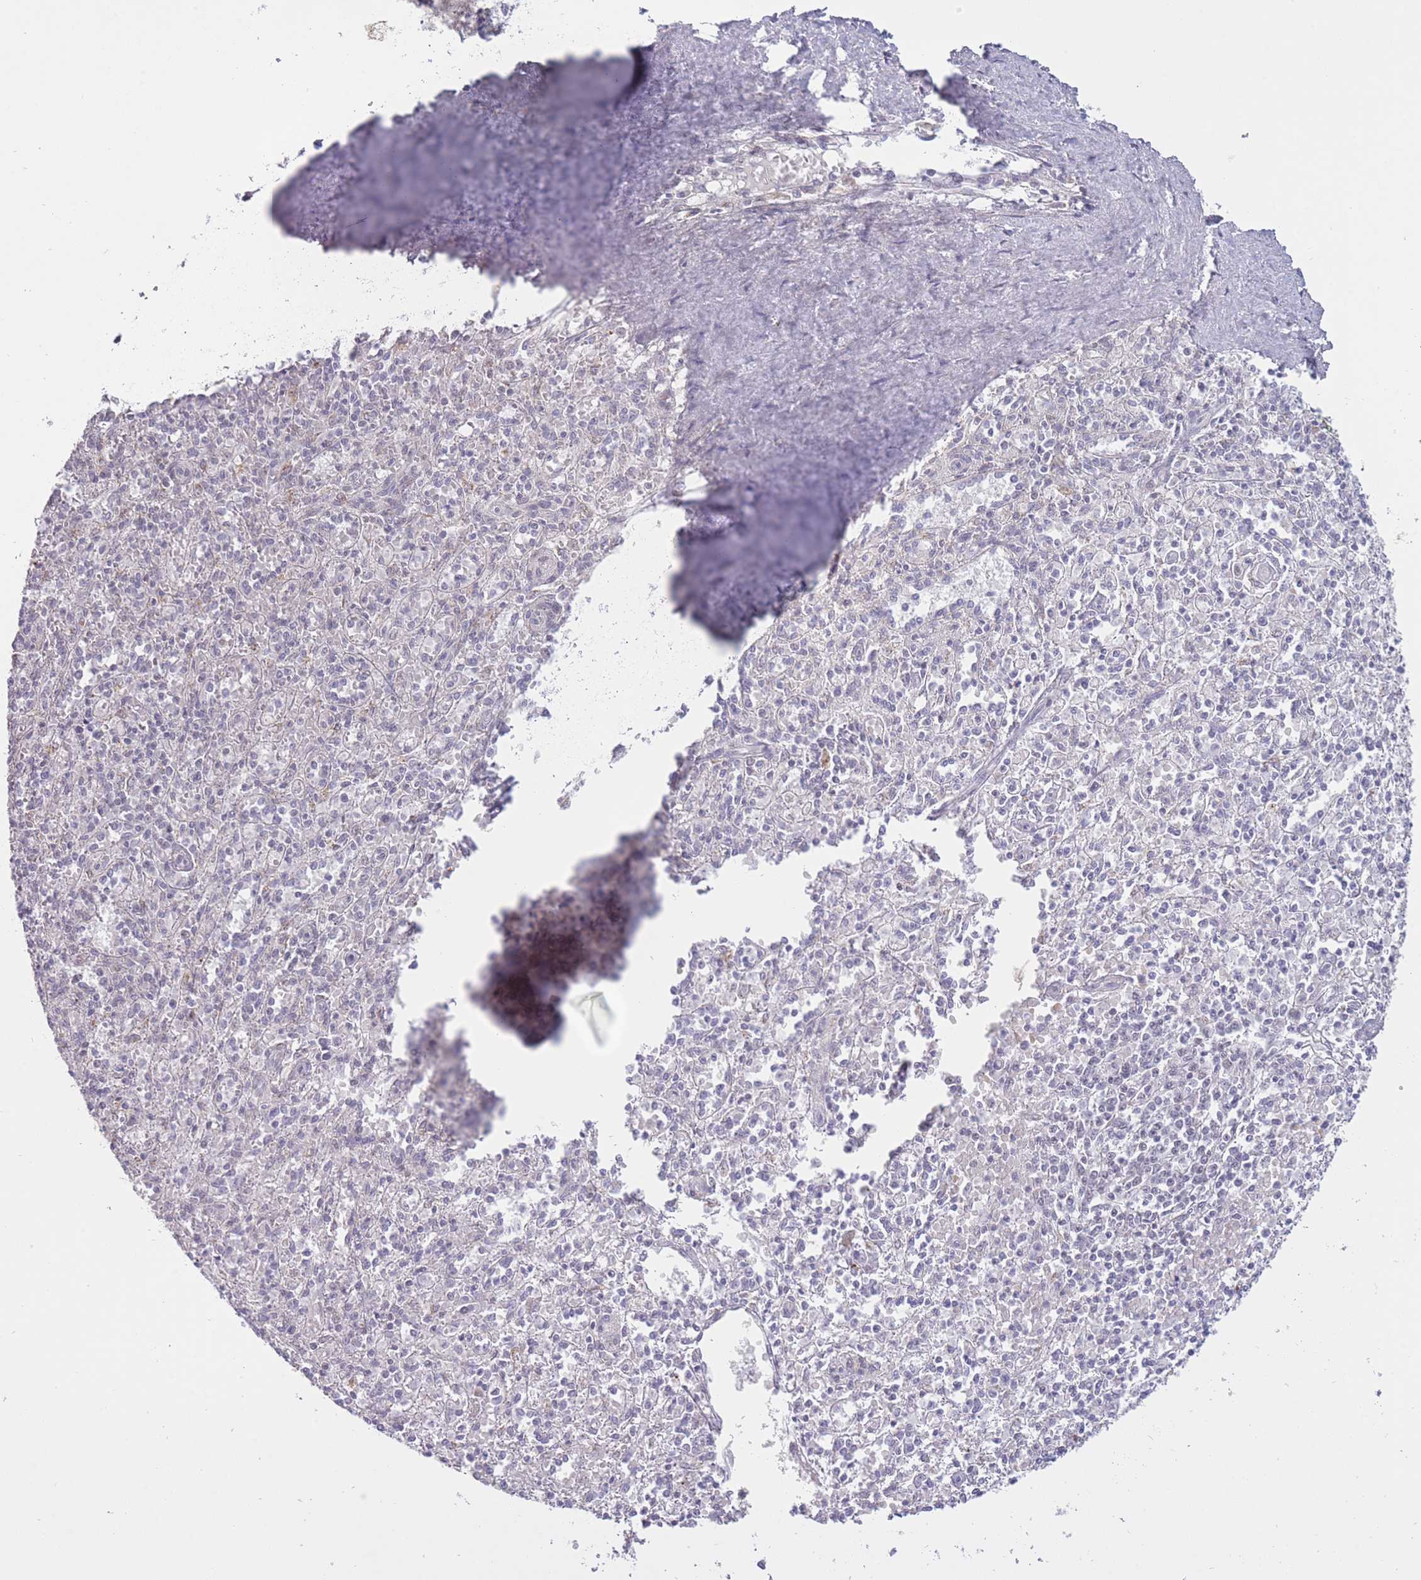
{"staining": {"intensity": "negative", "quantity": "none", "location": "none"}, "tissue": "spleen", "cell_type": "Cells in red pulp", "image_type": "normal", "snomed": [{"axis": "morphology", "description": "Normal tissue, NOS"}, {"axis": "topography", "description": "Spleen"}], "caption": "This is a histopathology image of immunohistochemistry (IHC) staining of unremarkable spleen, which shows no positivity in cells in red pulp.", "gene": "ZBTB24", "patient": {"sex": "female", "age": 70}}